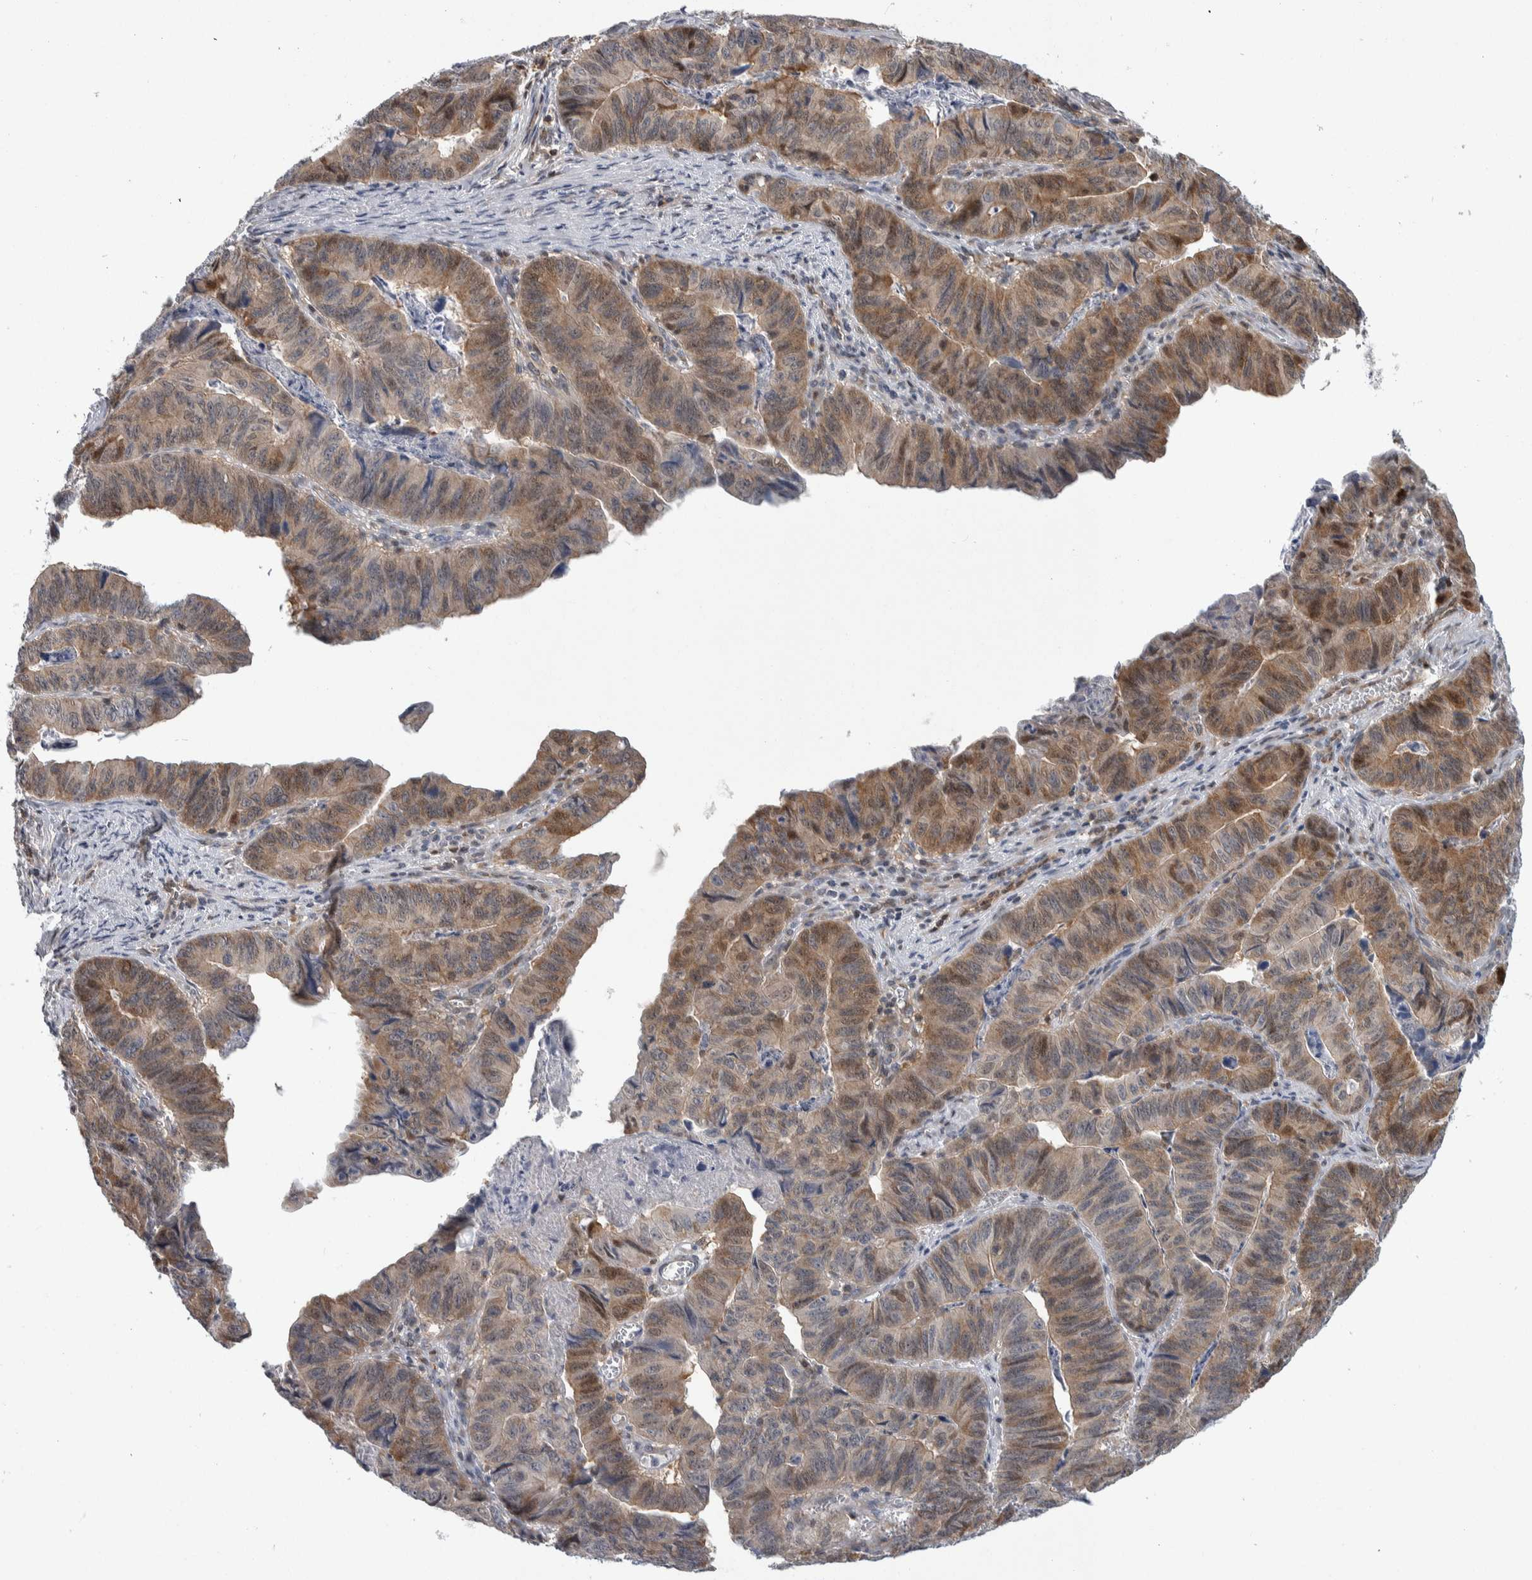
{"staining": {"intensity": "weak", "quantity": ">75%", "location": "cytoplasmic/membranous"}, "tissue": "stomach cancer", "cell_type": "Tumor cells", "image_type": "cancer", "snomed": [{"axis": "morphology", "description": "Adenocarcinoma, NOS"}, {"axis": "topography", "description": "Stomach, lower"}], "caption": "Human adenocarcinoma (stomach) stained for a protein (brown) shows weak cytoplasmic/membranous positive expression in about >75% of tumor cells.", "gene": "PTPA", "patient": {"sex": "male", "age": 77}}